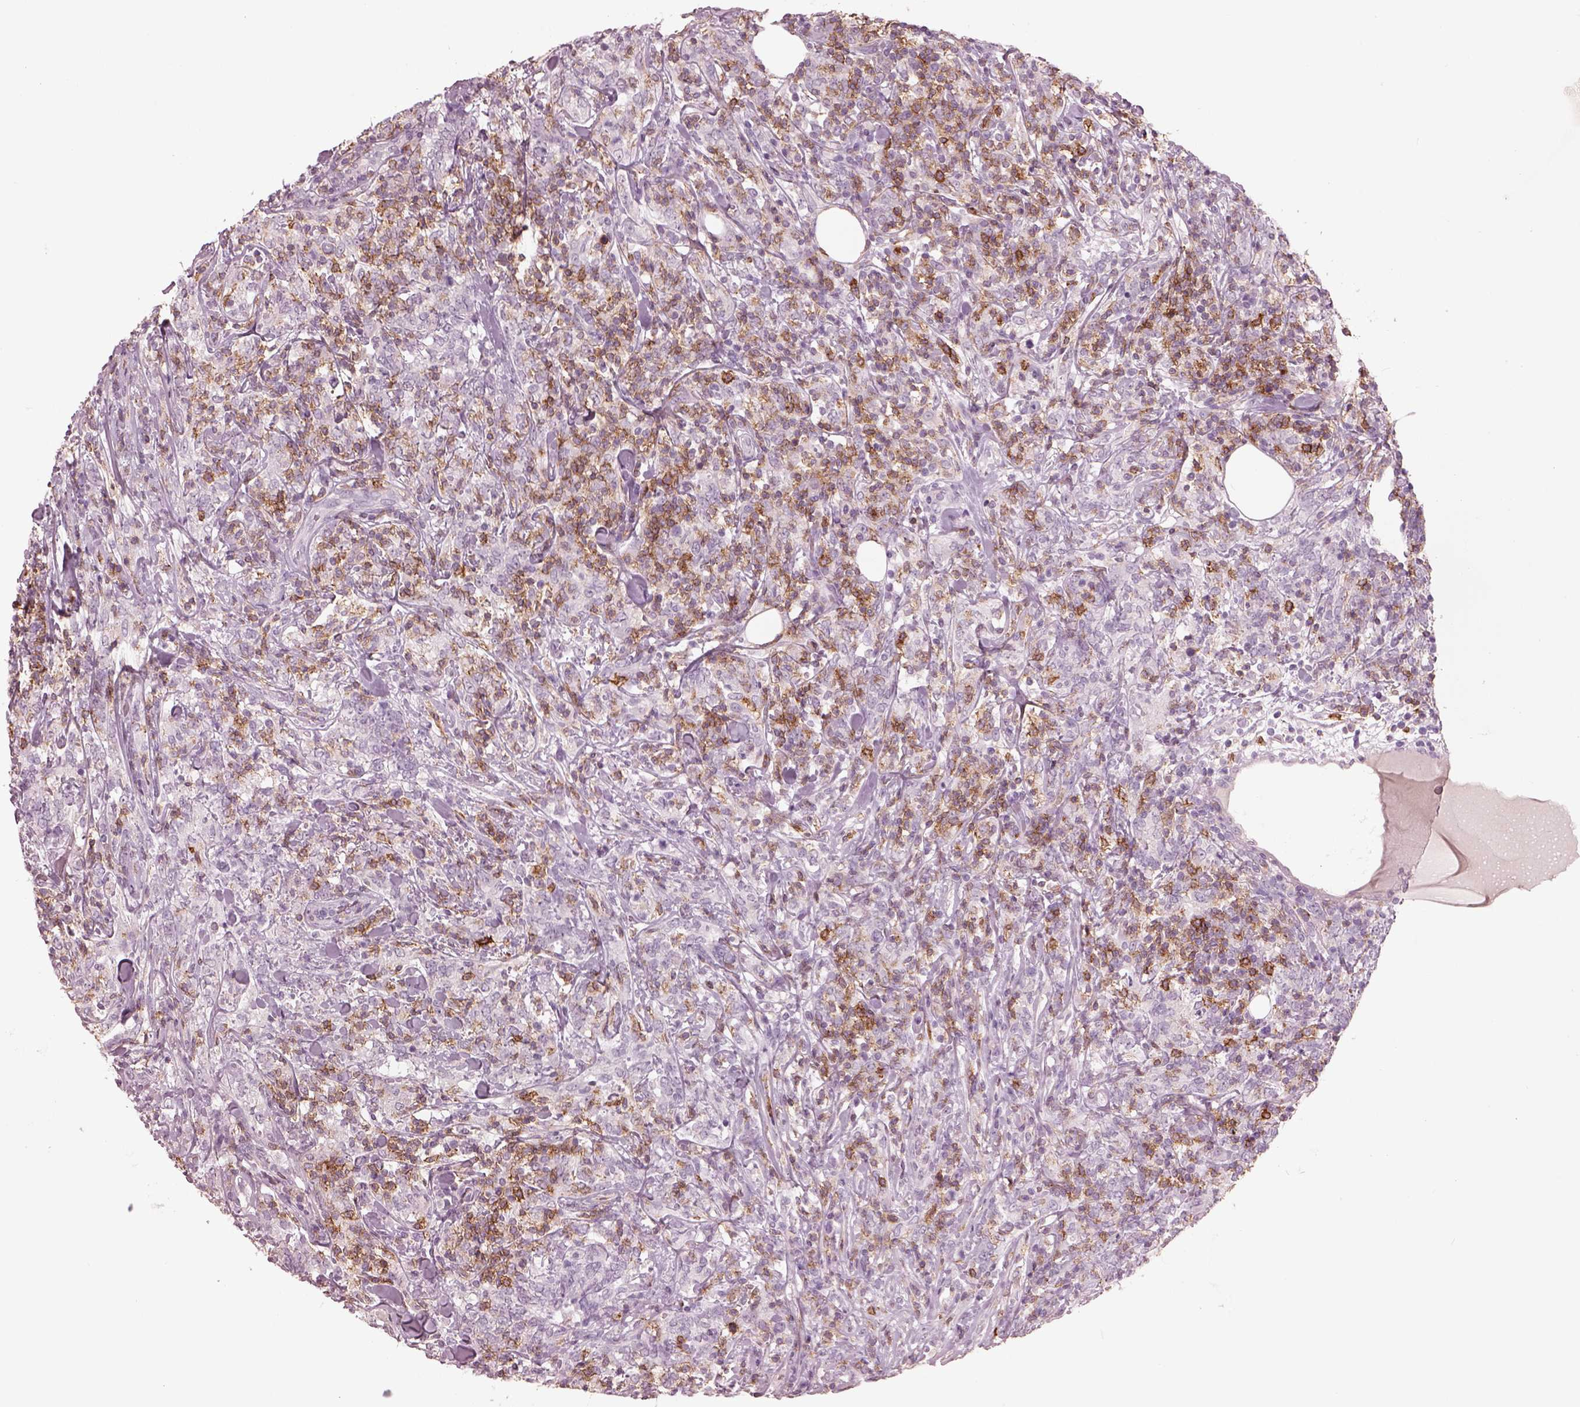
{"staining": {"intensity": "negative", "quantity": "none", "location": "none"}, "tissue": "lymphoma", "cell_type": "Tumor cells", "image_type": "cancer", "snomed": [{"axis": "morphology", "description": "Malignant lymphoma, non-Hodgkin's type, High grade"}, {"axis": "topography", "description": "Lymph node"}], "caption": "Lymphoma stained for a protein using immunohistochemistry (IHC) displays no expression tumor cells.", "gene": "PDCD1", "patient": {"sex": "female", "age": 84}}